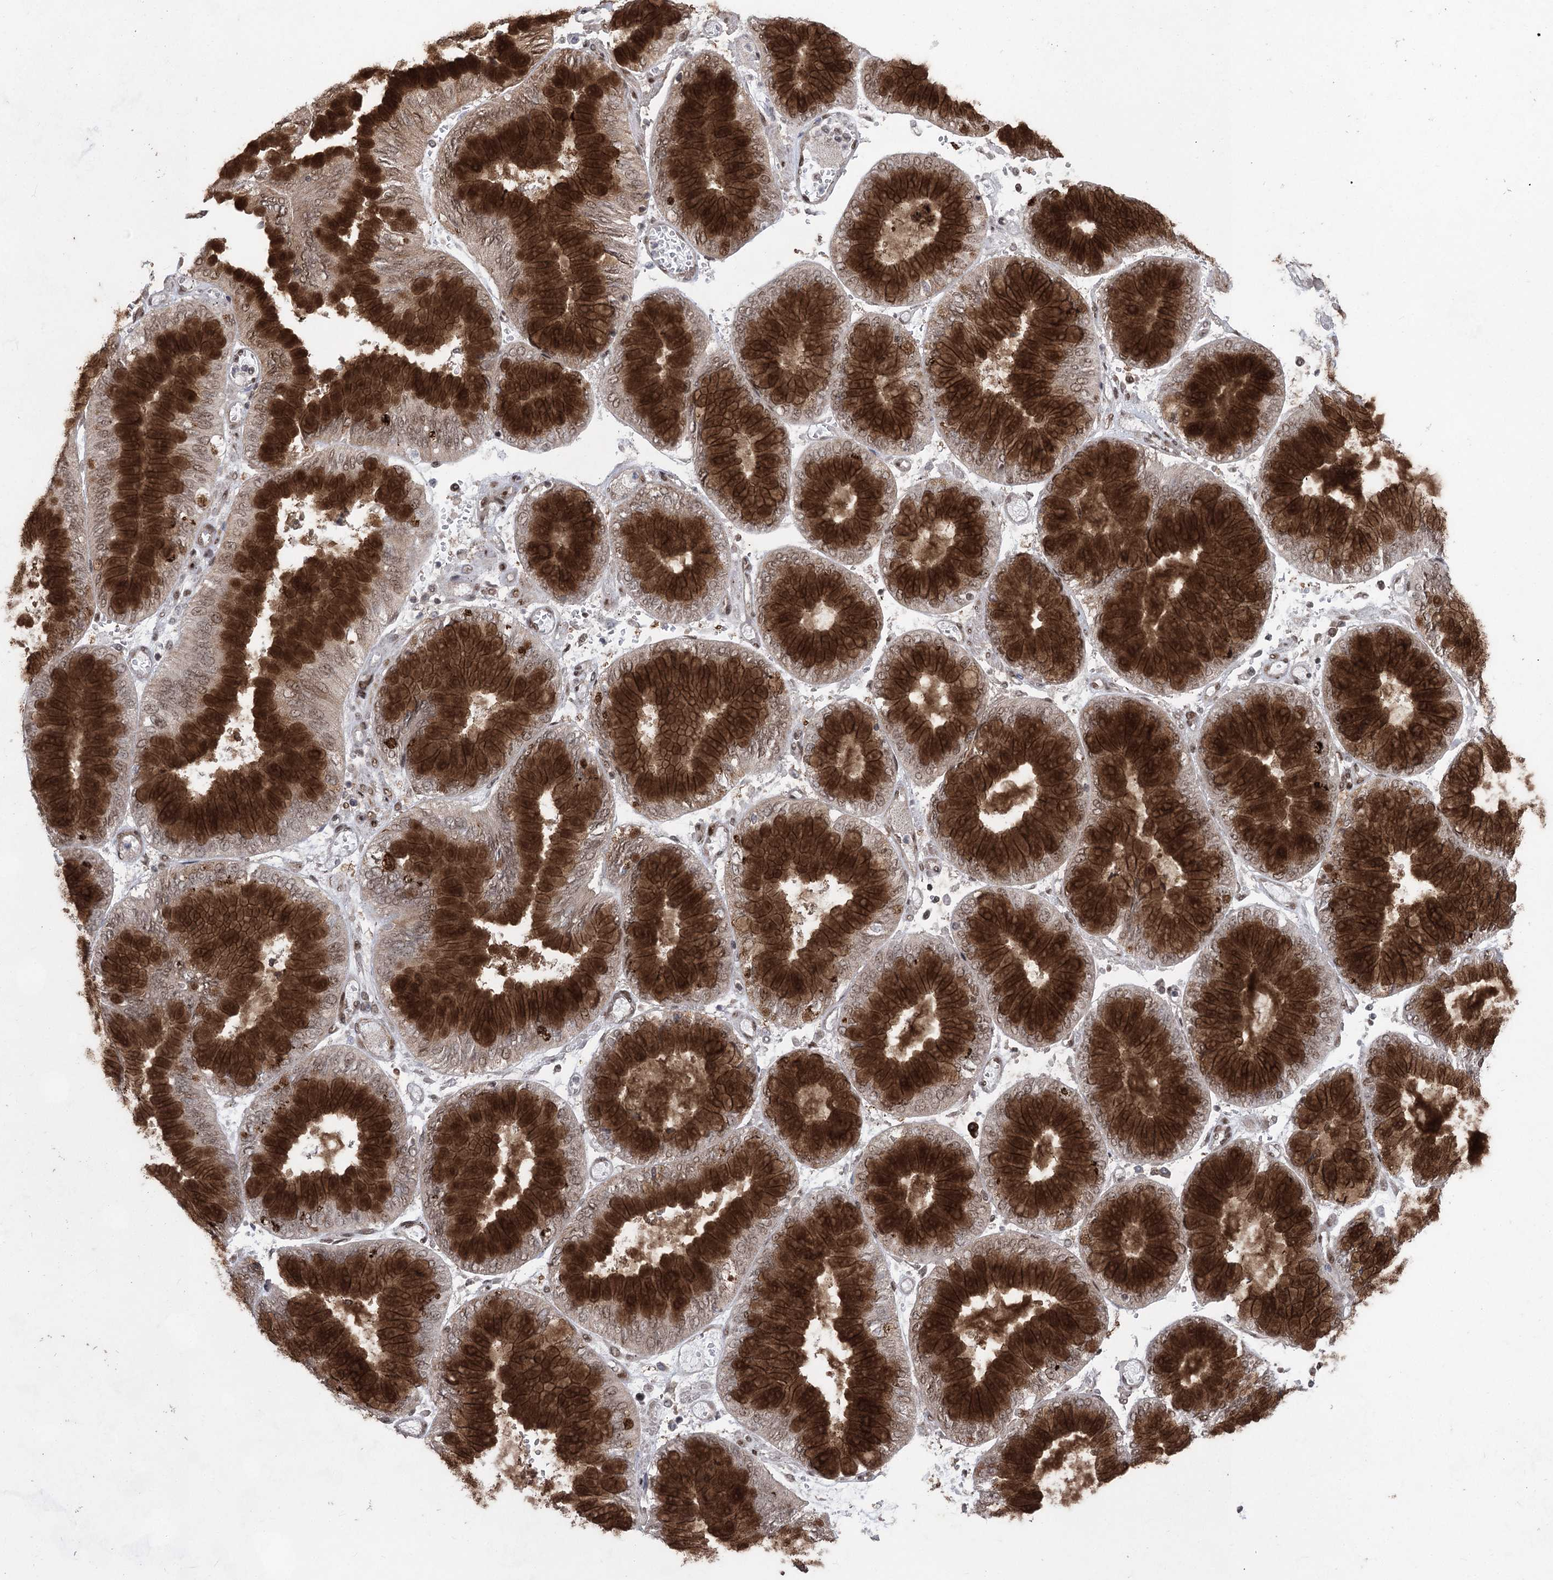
{"staining": {"intensity": "strong", "quantity": ">75%", "location": "cytoplasmic/membranous,nuclear"}, "tissue": "stomach cancer", "cell_type": "Tumor cells", "image_type": "cancer", "snomed": [{"axis": "morphology", "description": "Adenocarcinoma, NOS"}, {"axis": "topography", "description": "Stomach"}], "caption": "There is high levels of strong cytoplasmic/membranous and nuclear staining in tumor cells of stomach cancer, as demonstrated by immunohistochemical staining (brown color).", "gene": "ZCCHC8", "patient": {"sex": "male", "age": 76}}